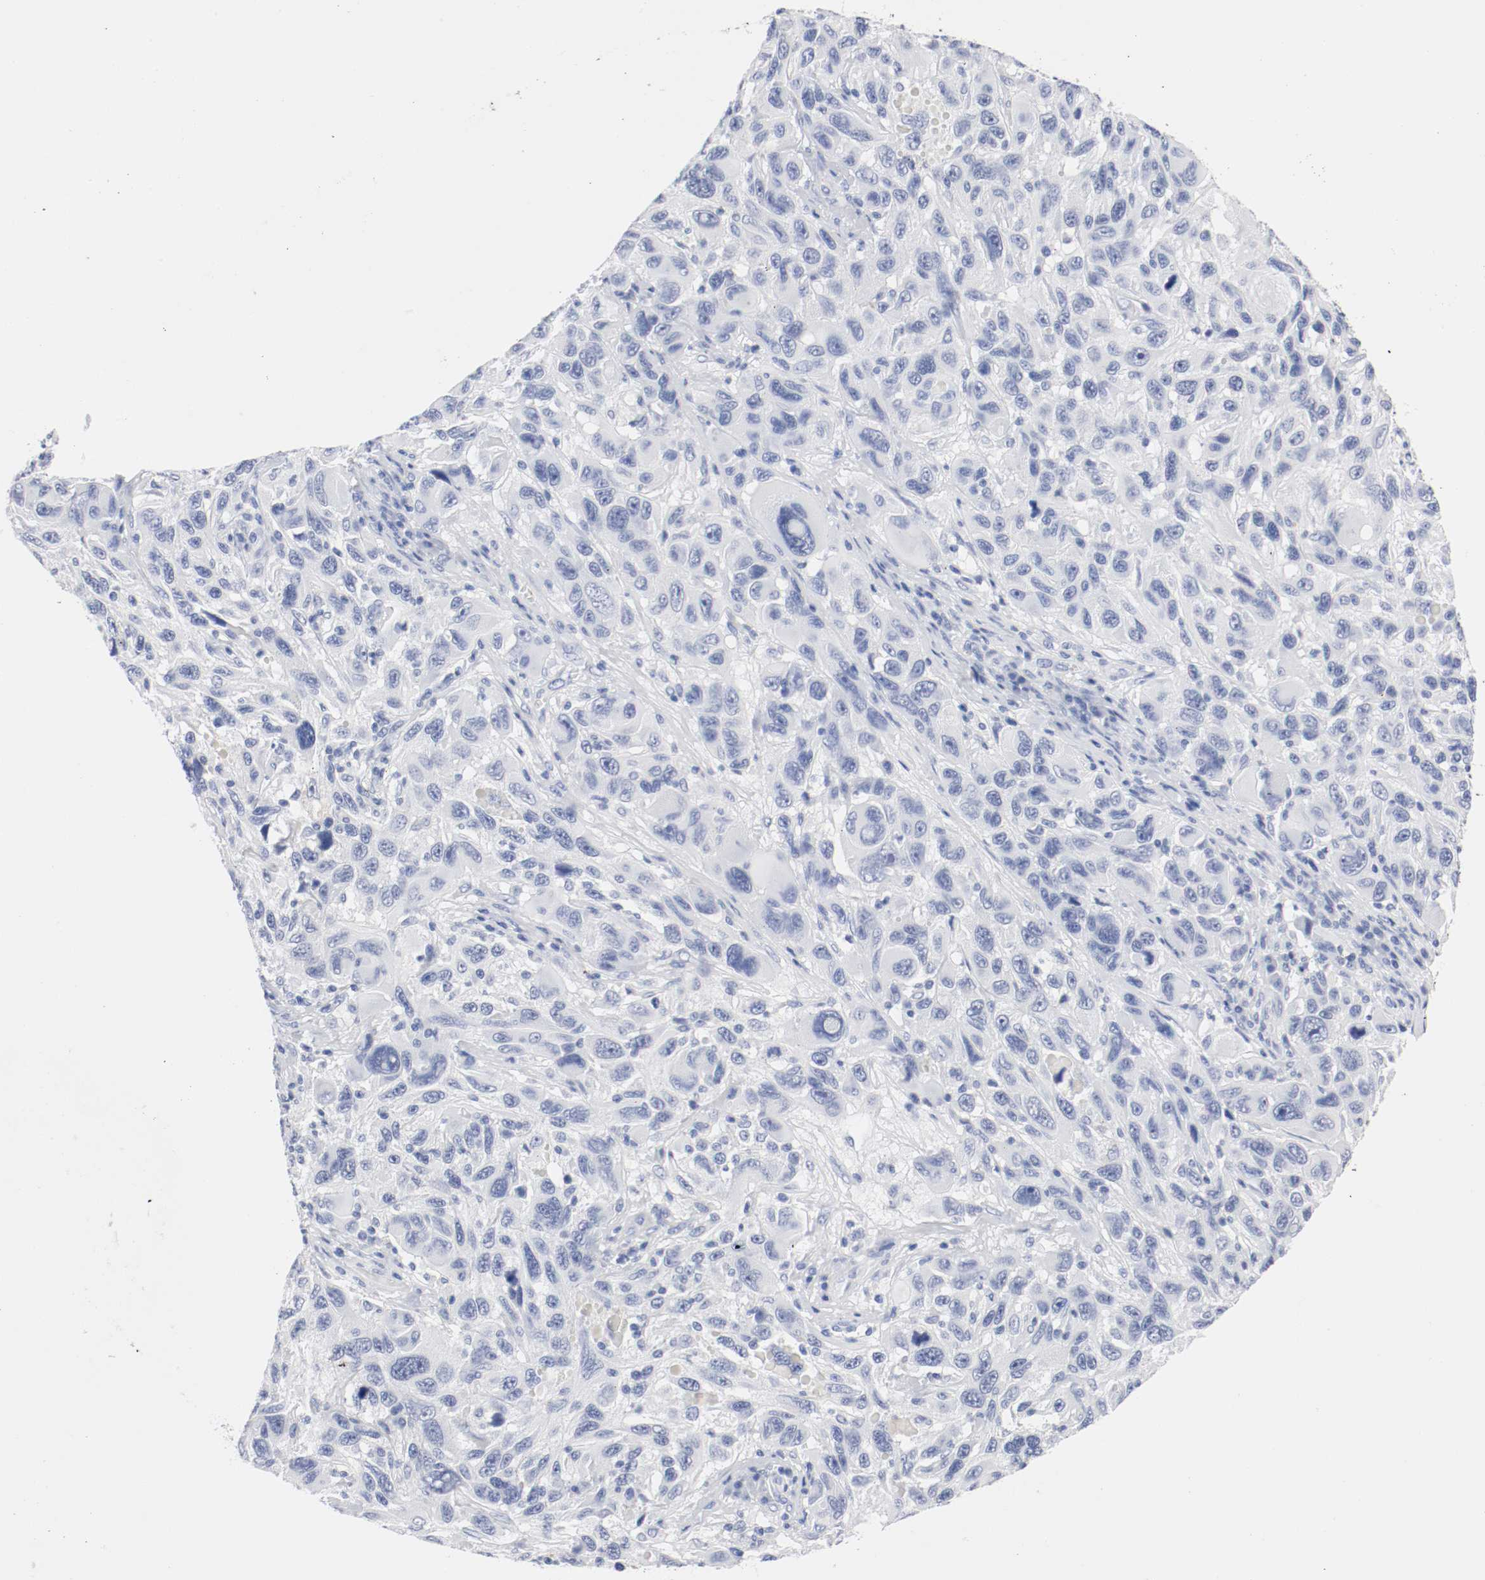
{"staining": {"intensity": "negative", "quantity": "none", "location": "none"}, "tissue": "melanoma", "cell_type": "Tumor cells", "image_type": "cancer", "snomed": [{"axis": "morphology", "description": "Malignant melanoma, NOS"}, {"axis": "topography", "description": "Skin"}], "caption": "This is a image of IHC staining of melanoma, which shows no expression in tumor cells.", "gene": "GAD1", "patient": {"sex": "male", "age": 53}}